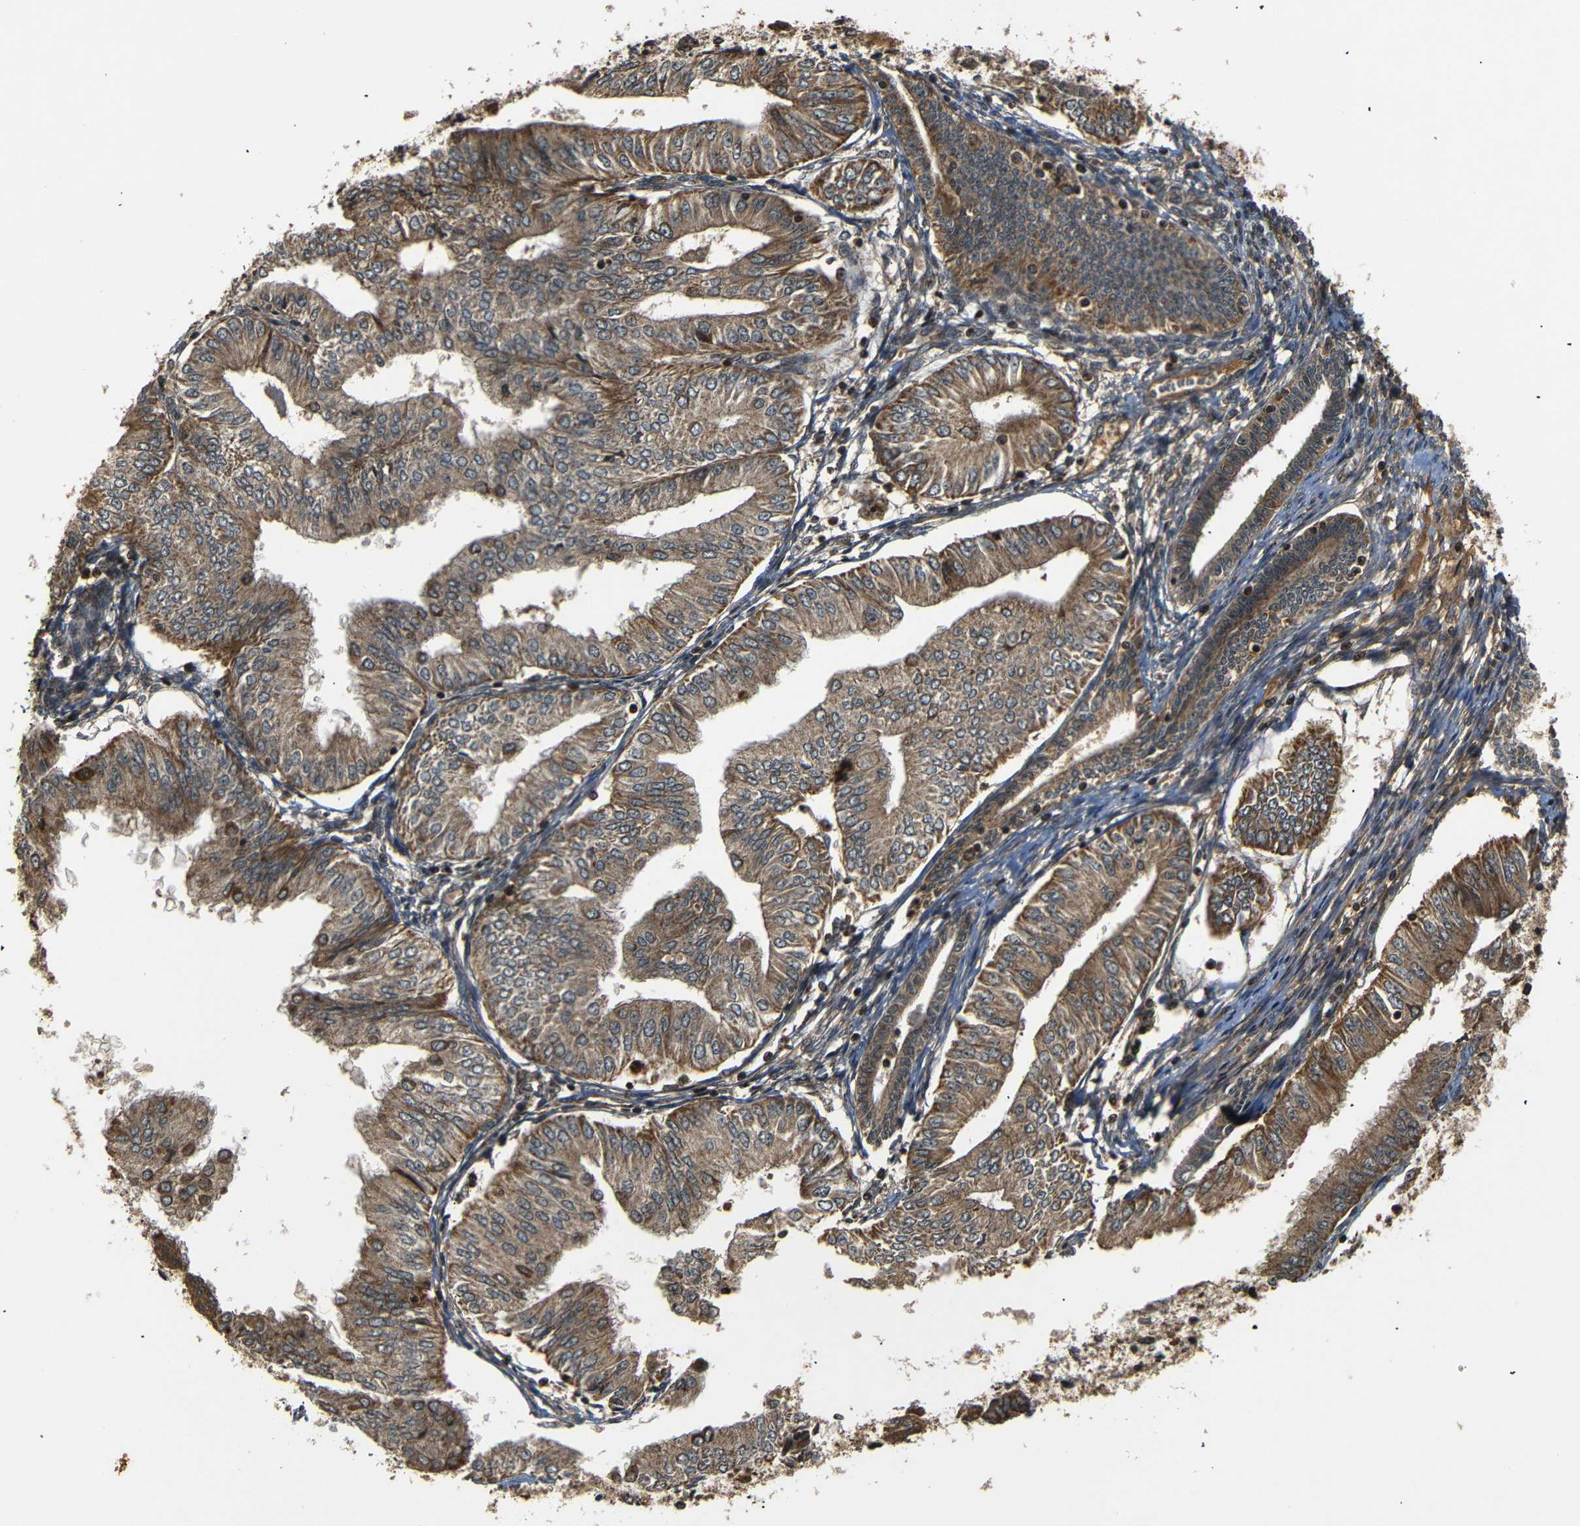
{"staining": {"intensity": "moderate", "quantity": ">75%", "location": "cytoplasmic/membranous"}, "tissue": "endometrial cancer", "cell_type": "Tumor cells", "image_type": "cancer", "snomed": [{"axis": "morphology", "description": "Adenocarcinoma, NOS"}, {"axis": "topography", "description": "Endometrium"}], "caption": "DAB (3,3'-diaminobenzidine) immunohistochemical staining of endometrial cancer reveals moderate cytoplasmic/membranous protein positivity in approximately >75% of tumor cells.", "gene": "TANK", "patient": {"sex": "female", "age": 53}}